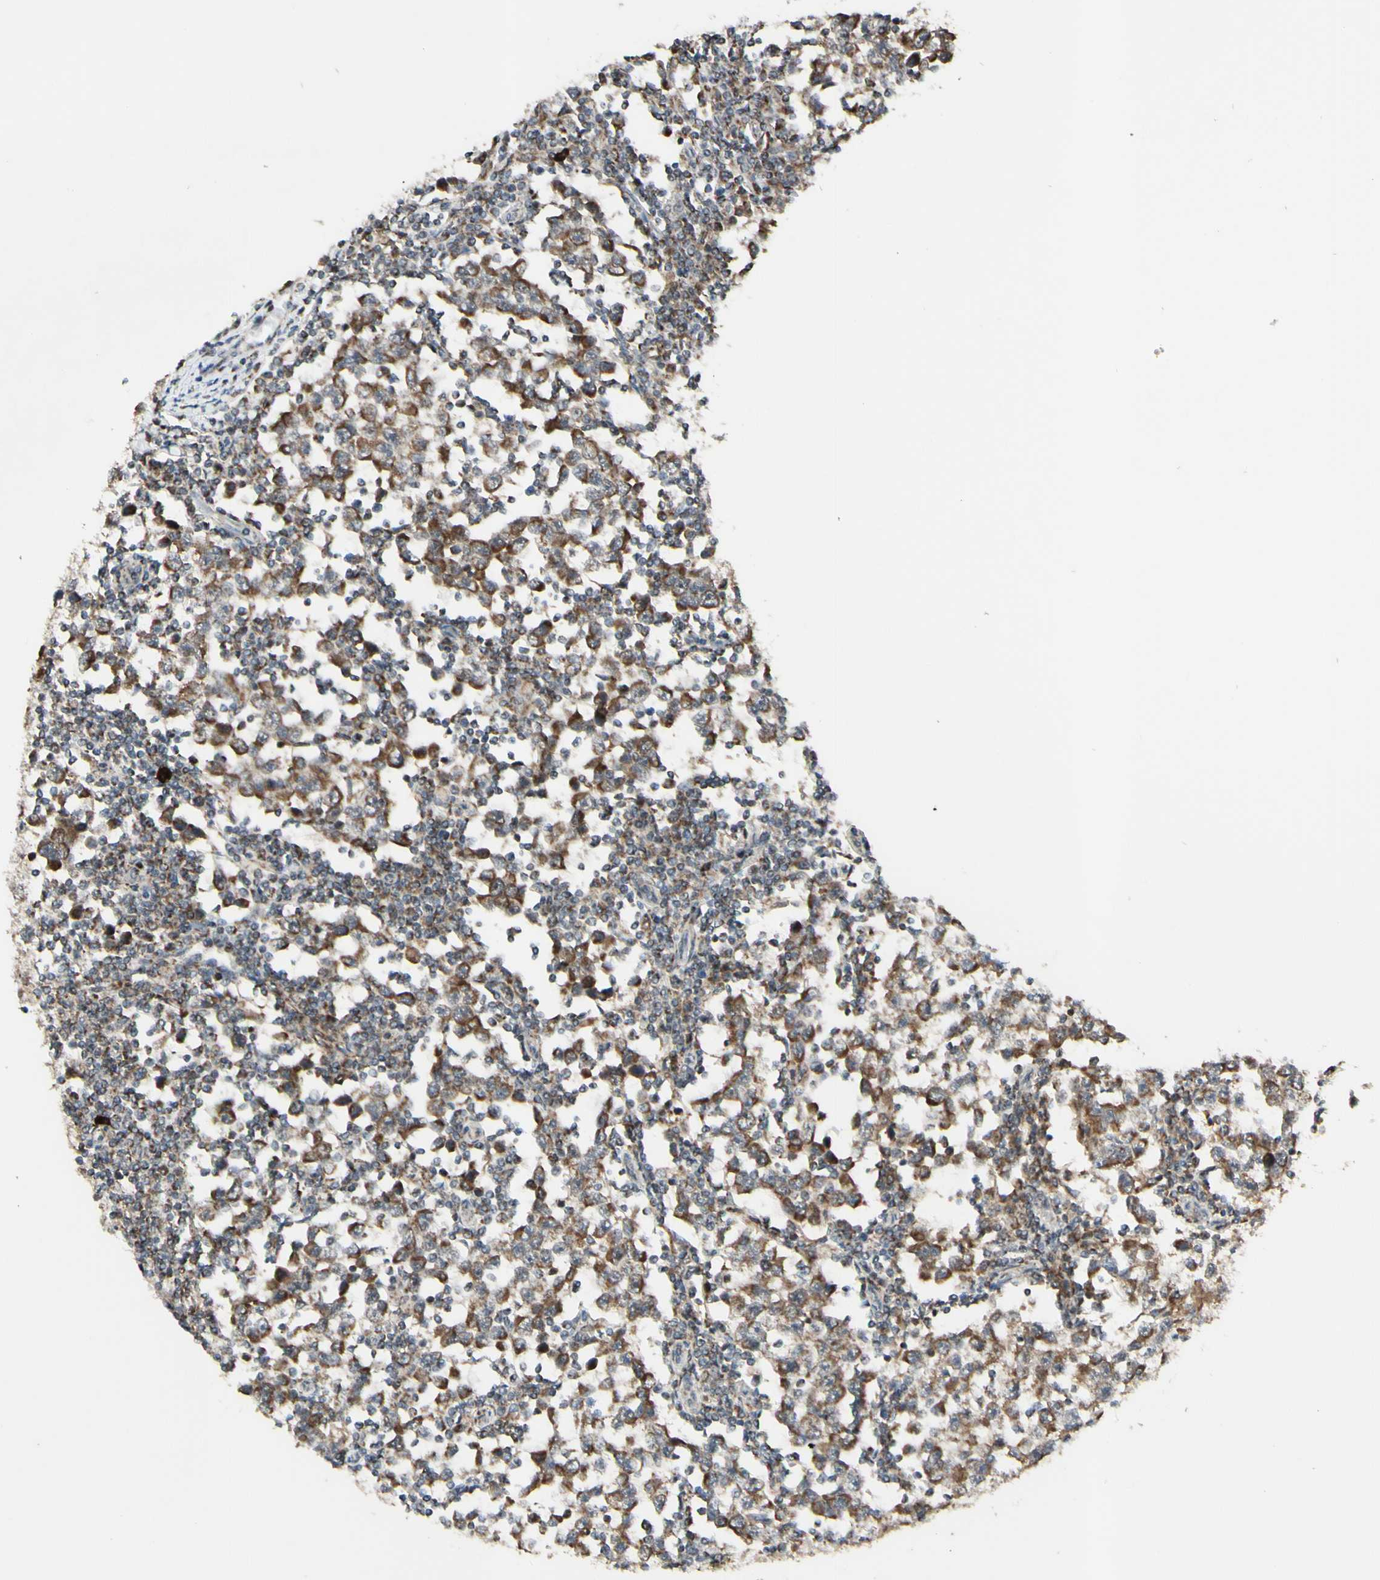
{"staining": {"intensity": "moderate", "quantity": ">75%", "location": "cytoplasmic/membranous"}, "tissue": "testis cancer", "cell_type": "Tumor cells", "image_type": "cancer", "snomed": [{"axis": "morphology", "description": "Seminoma, NOS"}, {"axis": "topography", "description": "Testis"}], "caption": "This image reveals IHC staining of seminoma (testis), with medium moderate cytoplasmic/membranous expression in about >75% of tumor cells.", "gene": "DHRS3", "patient": {"sex": "male", "age": 65}}